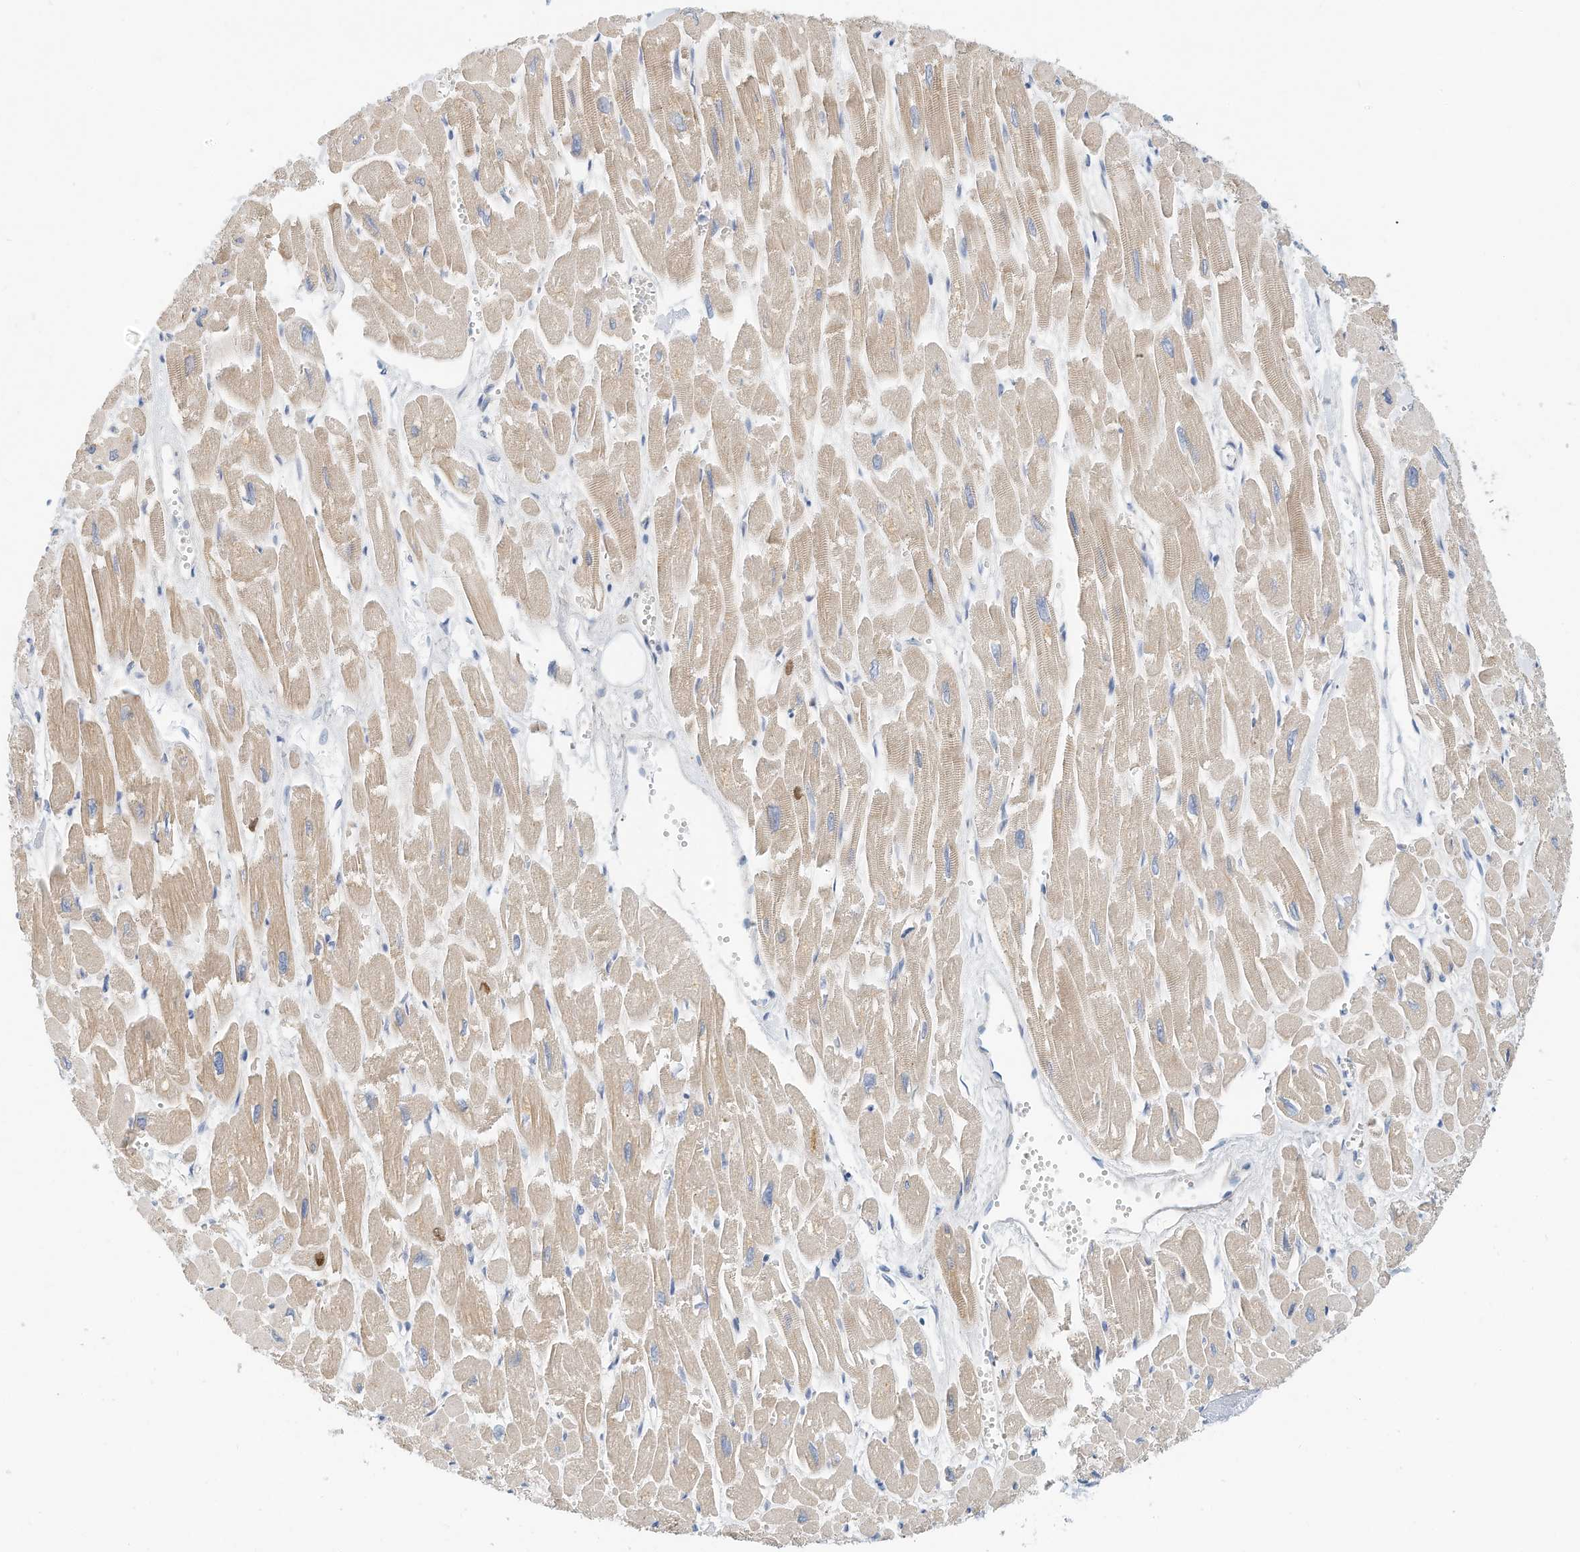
{"staining": {"intensity": "weak", "quantity": ">75%", "location": "cytoplasmic/membranous"}, "tissue": "heart muscle", "cell_type": "Cardiomyocytes", "image_type": "normal", "snomed": [{"axis": "morphology", "description": "Normal tissue, NOS"}, {"axis": "topography", "description": "Heart"}], "caption": "The micrograph shows staining of benign heart muscle, revealing weak cytoplasmic/membranous protein expression (brown color) within cardiomyocytes.", "gene": "ARHGAP28", "patient": {"sex": "male", "age": 54}}